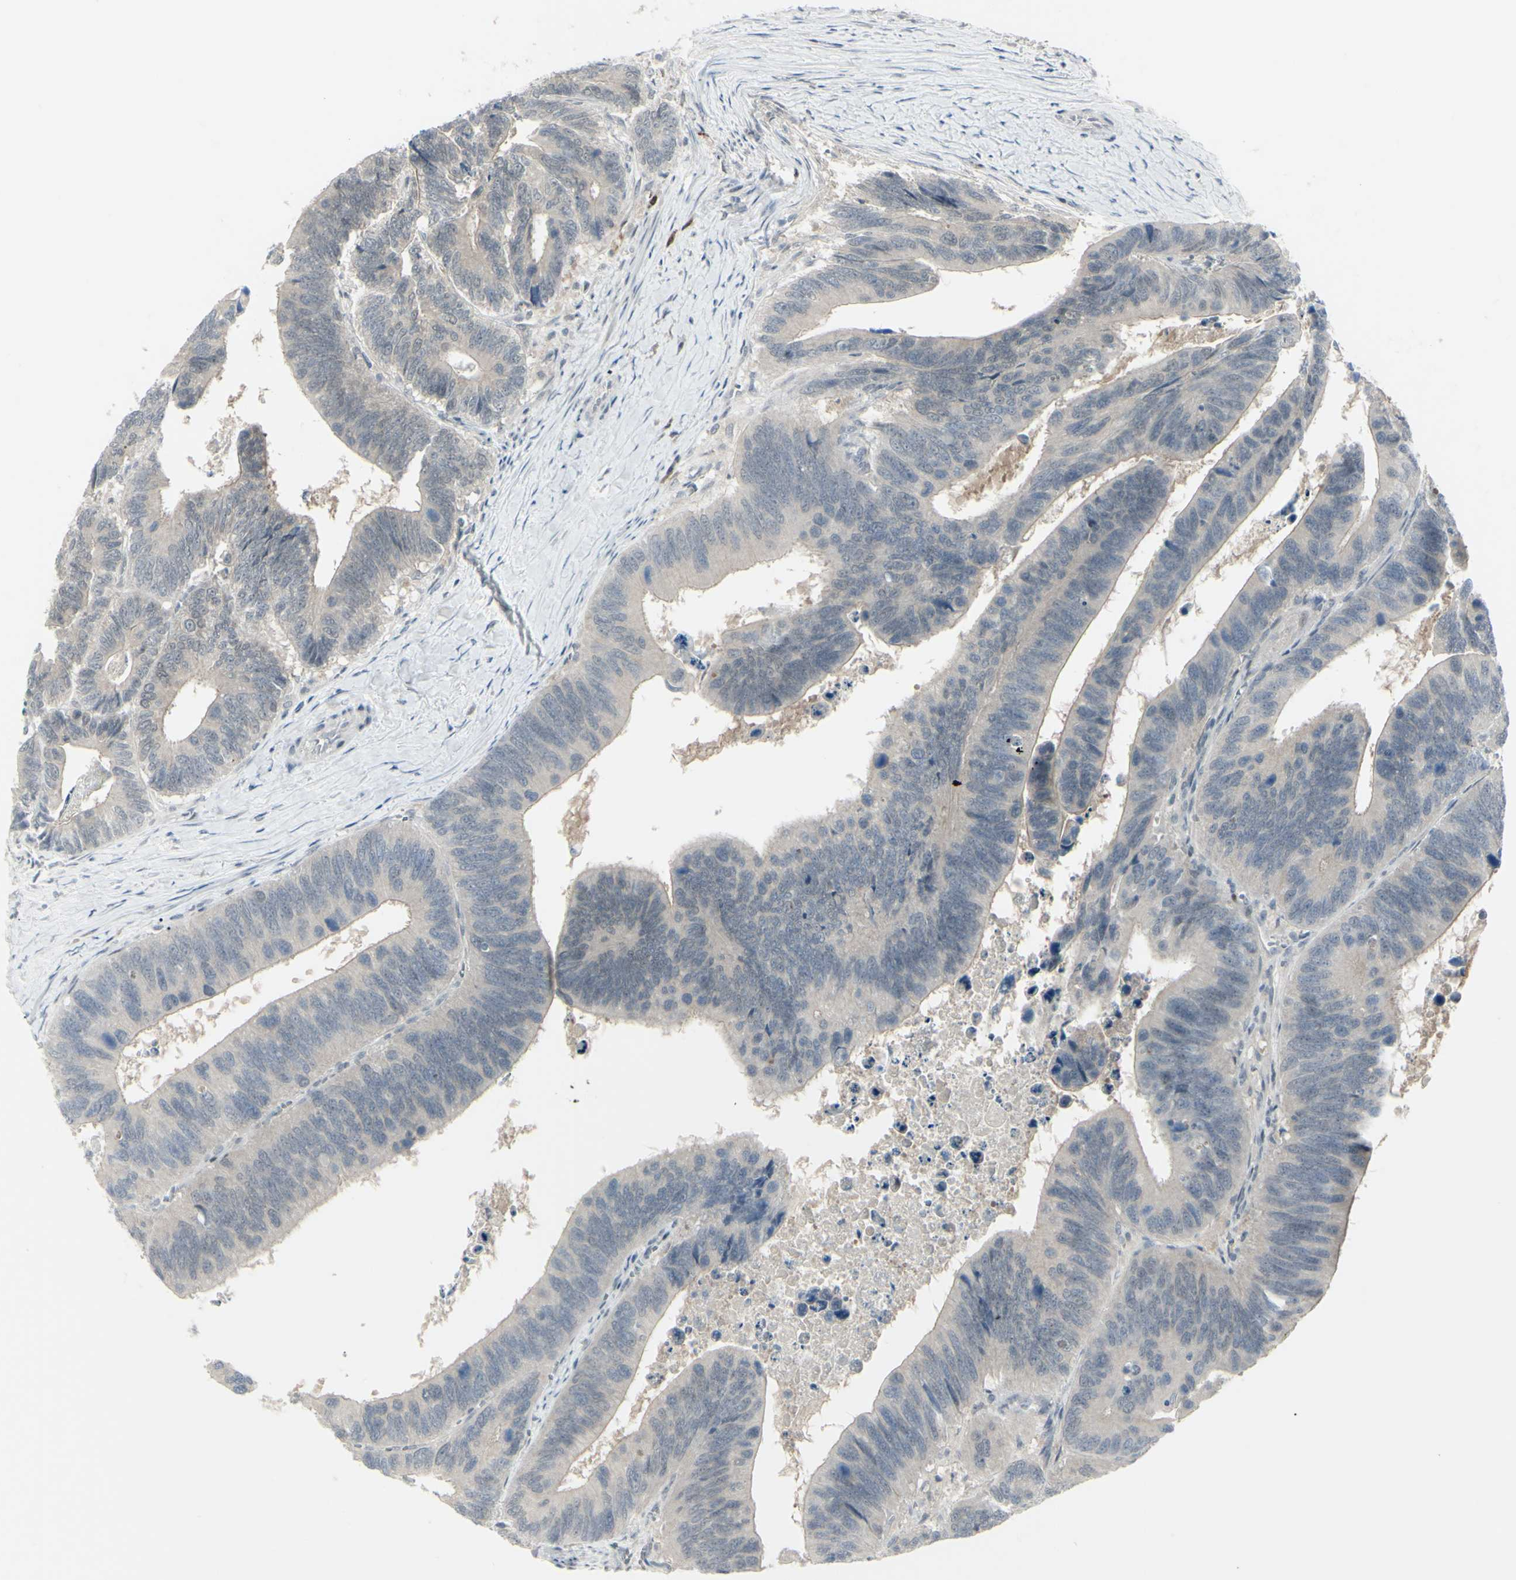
{"staining": {"intensity": "negative", "quantity": "none", "location": "none"}, "tissue": "colorectal cancer", "cell_type": "Tumor cells", "image_type": "cancer", "snomed": [{"axis": "morphology", "description": "Adenocarcinoma, NOS"}, {"axis": "topography", "description": "Colon"}], "caption": "Immunohistochemistry photomicrograph of colorectal cancer stained for a protein (brown), which displays no staining in tumor cells. (Brightfield microscopy of DAB immunohistochemistry (IHC) at high magnification).", "gene": "ETNK1", "patient": {"sex": "male", "age": 72}}